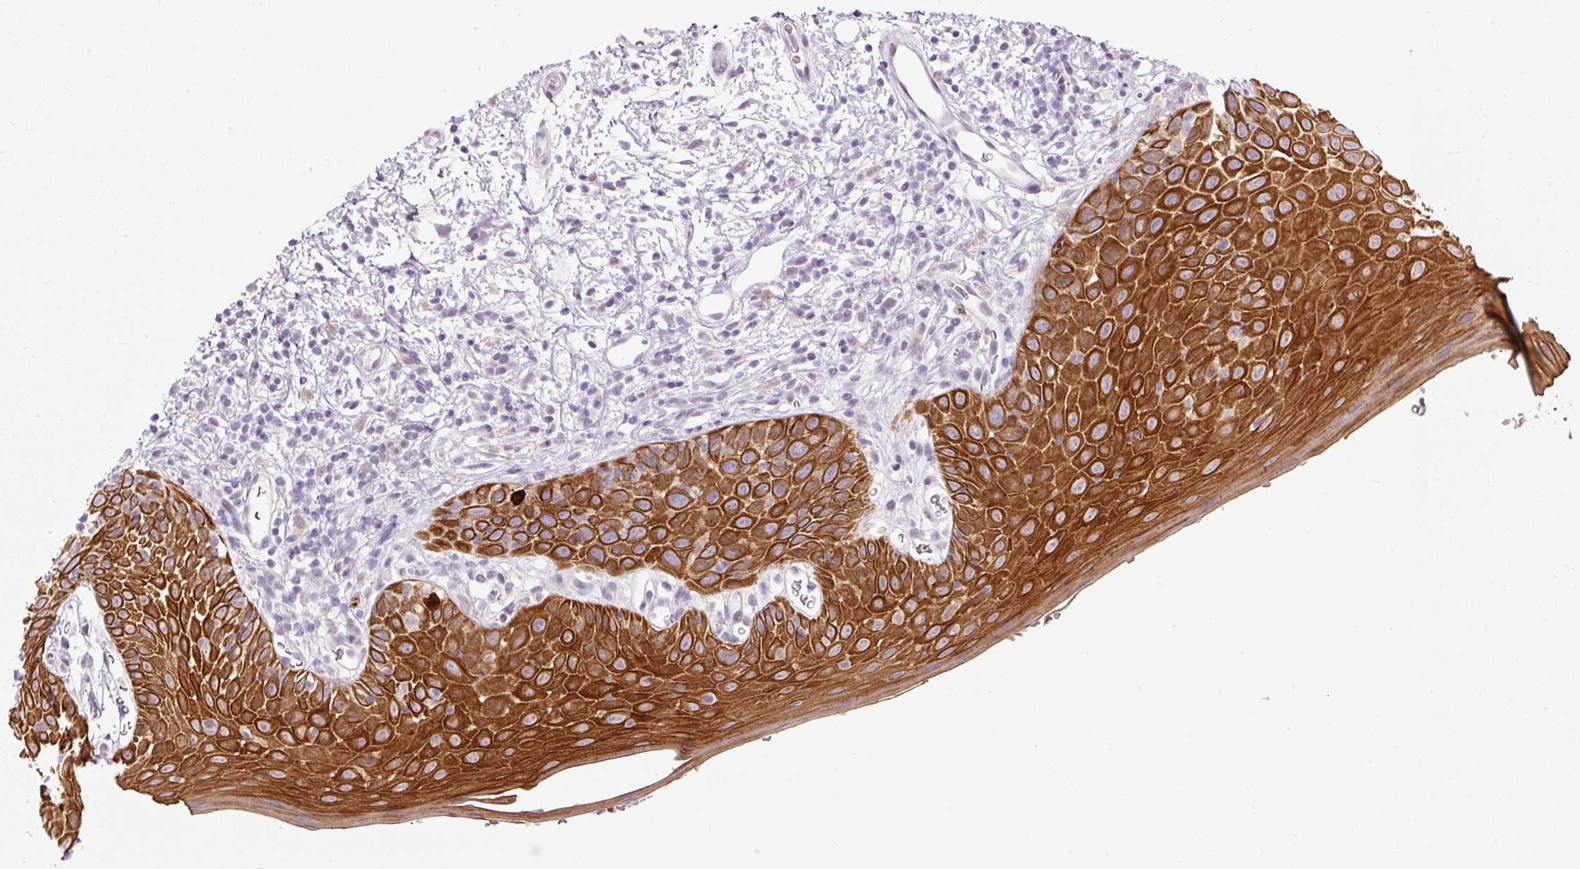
{"staining": {"intensity": "strong", "quantity": ">75%", "location": "cytoplasmic/membranous"}, "tissue": "oral mucosa", "cell_type": "Squamous epithelial cells", "image_type": "normal", "snomed": [{"axis": "morphology", "description": "Normal tissue, NOS"}, {"axis": "morphology", "description": "Squamous cell carcinoma, NOS"}, {"axis": "topography", "description": "Oral tissue"}, {"axis": "topography", "description": "Tounge, NOS"}, {"axis": "topography", "description": "Head-Neck"}], "caption": "Protein expression by immunohistochemistry (IHC) shows strong cytoplasmic/membranous positivity in about >75% of squamous epithelial cells in unremarkable oral mucosa. Using DAB (brown) and hematoxylin (blue) stains, captured at high magnification using brightfield microscopy.", "gene": "SRC", "patient": {"sex": "male", "age": 76}}